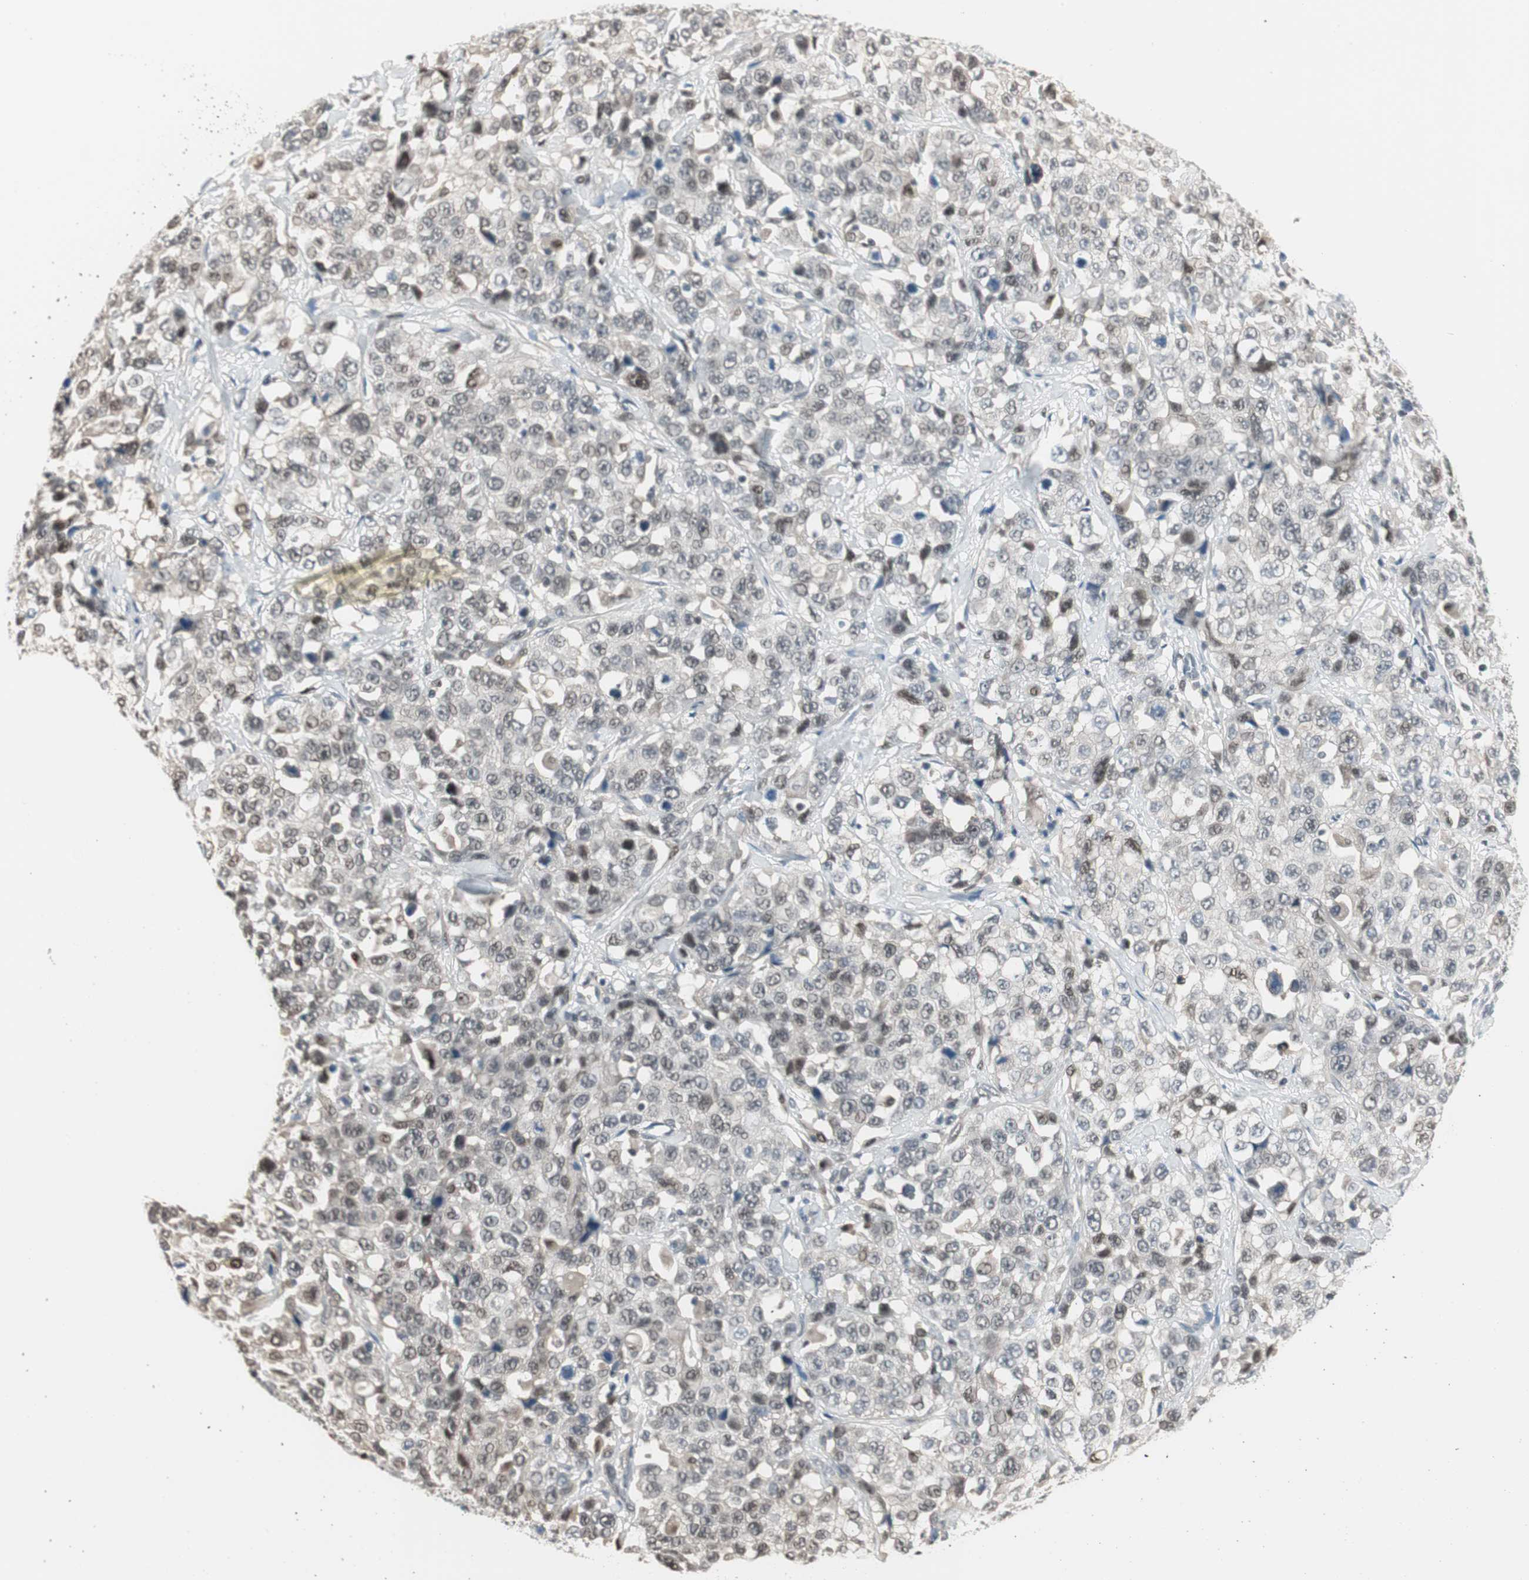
{"staining": {"intensity": "weak", "quantity": "25%-75%", "location": "nuclear"}, "tissue": "stomach cancer", "cell_type": "Tumor cells", "image_type": "cancer", "snomed": [{"axis": "morphology", "description": "Normal tissue, NOS"}, {"axis": "morphology", "description": "Adenocarcinoma, NOS"}, {"axis": "topography", "description": "Stomach"}], "caption": "Stomach adenocarcinoma tissue demonstrates weak nuclear positivity in approximately 25%-75% of tumor cells, visualized by immunohistochemistry.", "gene": "LONP2", "patient": {"sex": "male", "age": 48}}